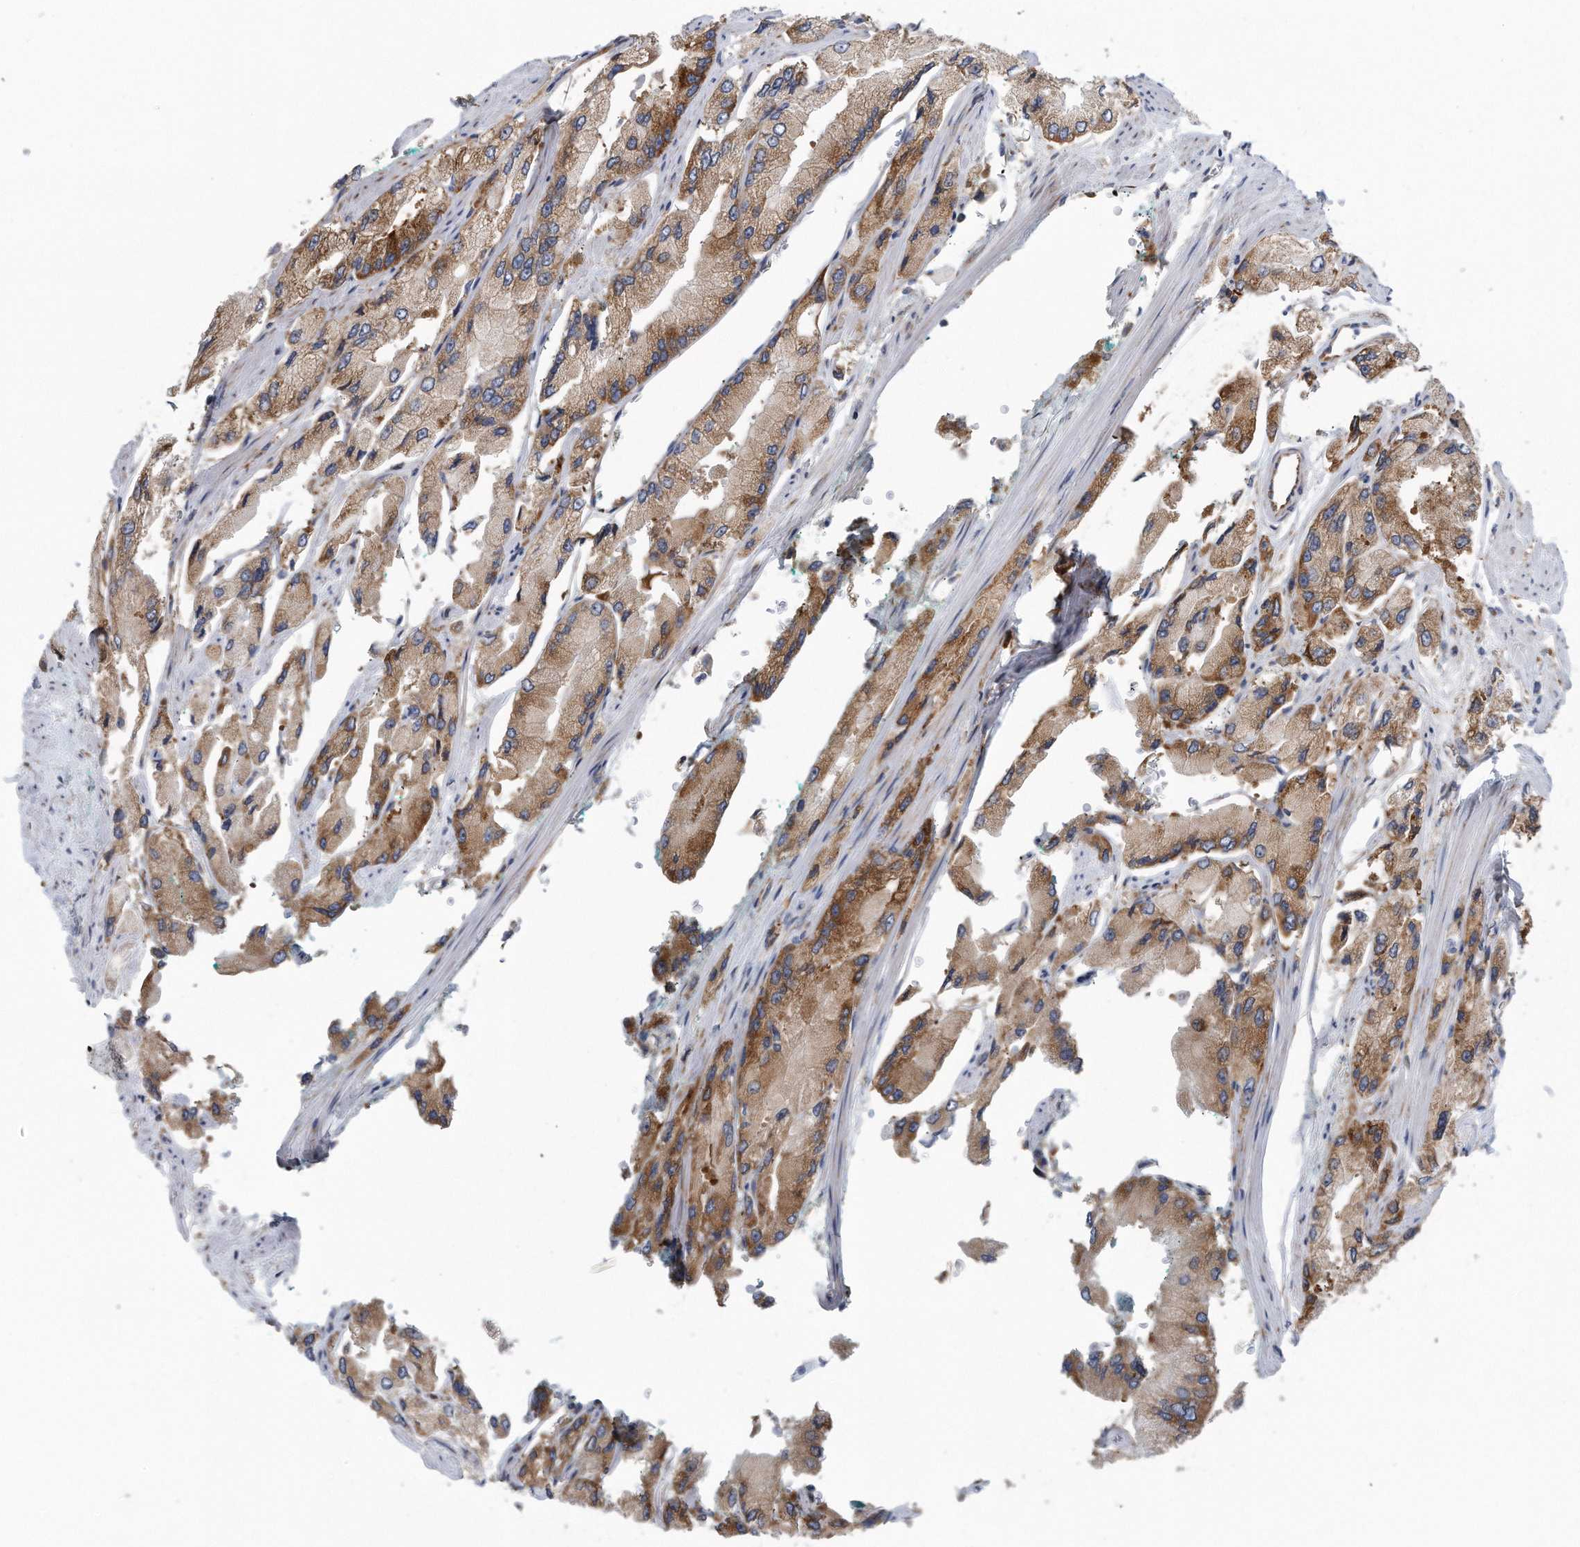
{"staining": {"intensity": "moderate", "quantity": ">75%", "location": "cytoplasmic/membranous"}, "tissue": "prostate cancer", "cell_type": "Tumor cells", "image_type": "cancer", "snomed": [{"axis": "morphology", "description": "Adenocarcinoma, High grade"}, {"axis": "topography", "description": "Prostate"}], "caption": "The image demonstrates a brown stain indicating the presence of a protein in the cytoplasmic/membranous of tumor cells in high-grade adenocarcinoma (prostate).", "gene": "RPL26L1", "patient": {"sex": "male", "age": 58}}